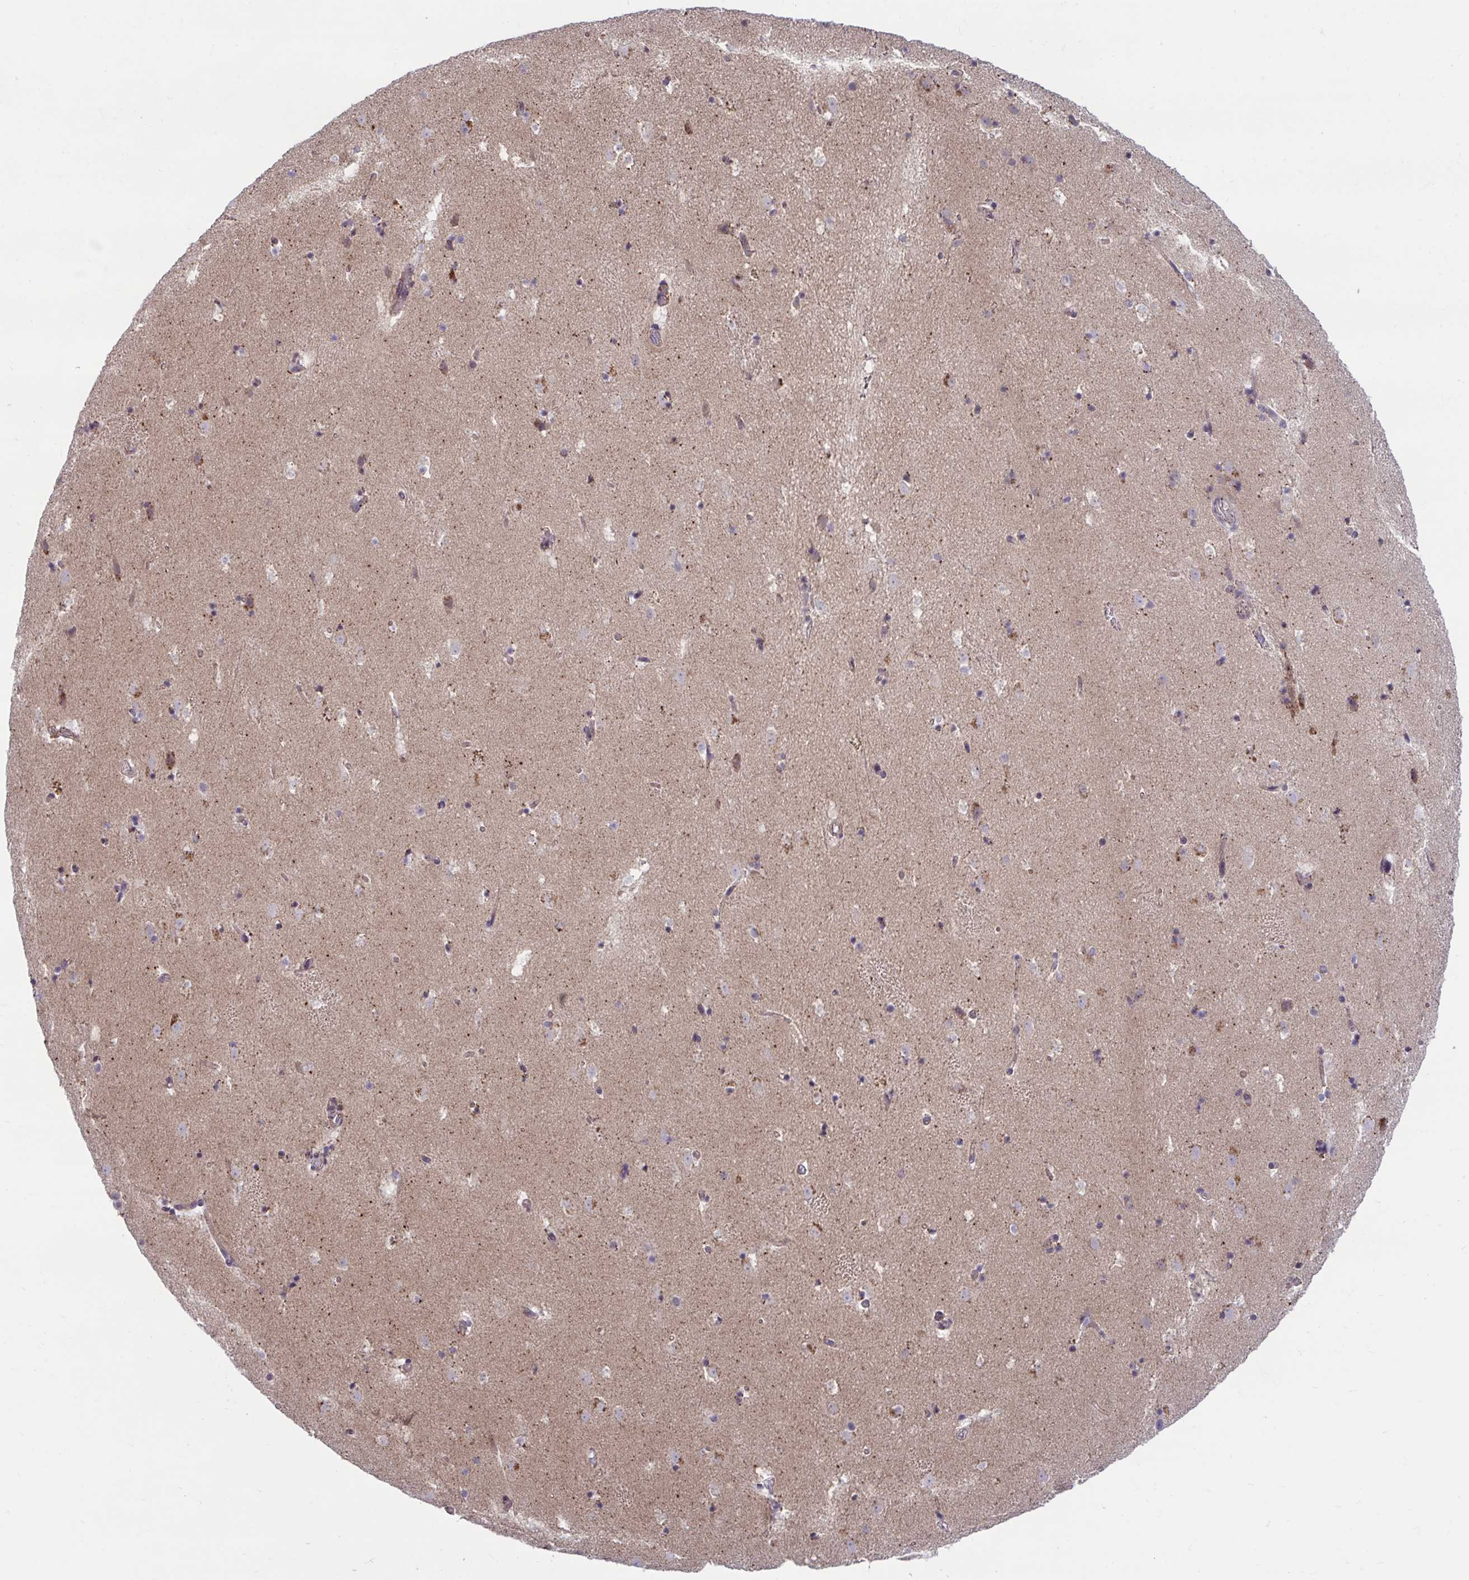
{"staining": {"intensity": "weak", "quantity": "25%-75%", "location": "cytoplasmic/membranous"}, "tissue": "caudate", "cell_type": "Glial cells", "image_type": "normal", "snomed": [{"axis": "morphology", "description": "Normal tissue, NOS"}, {"axis": "topography", "description": "Lateral ventricle wall"}], "caption": "Caudate stained for a protein exhibits weak cytoplasmic/membranous positivity in glial cells. (brown staining indicates protein expression, while blue staining denotes nuclei).", "gene": "IST1", "patient": {"sex": "male", "age": 37}}